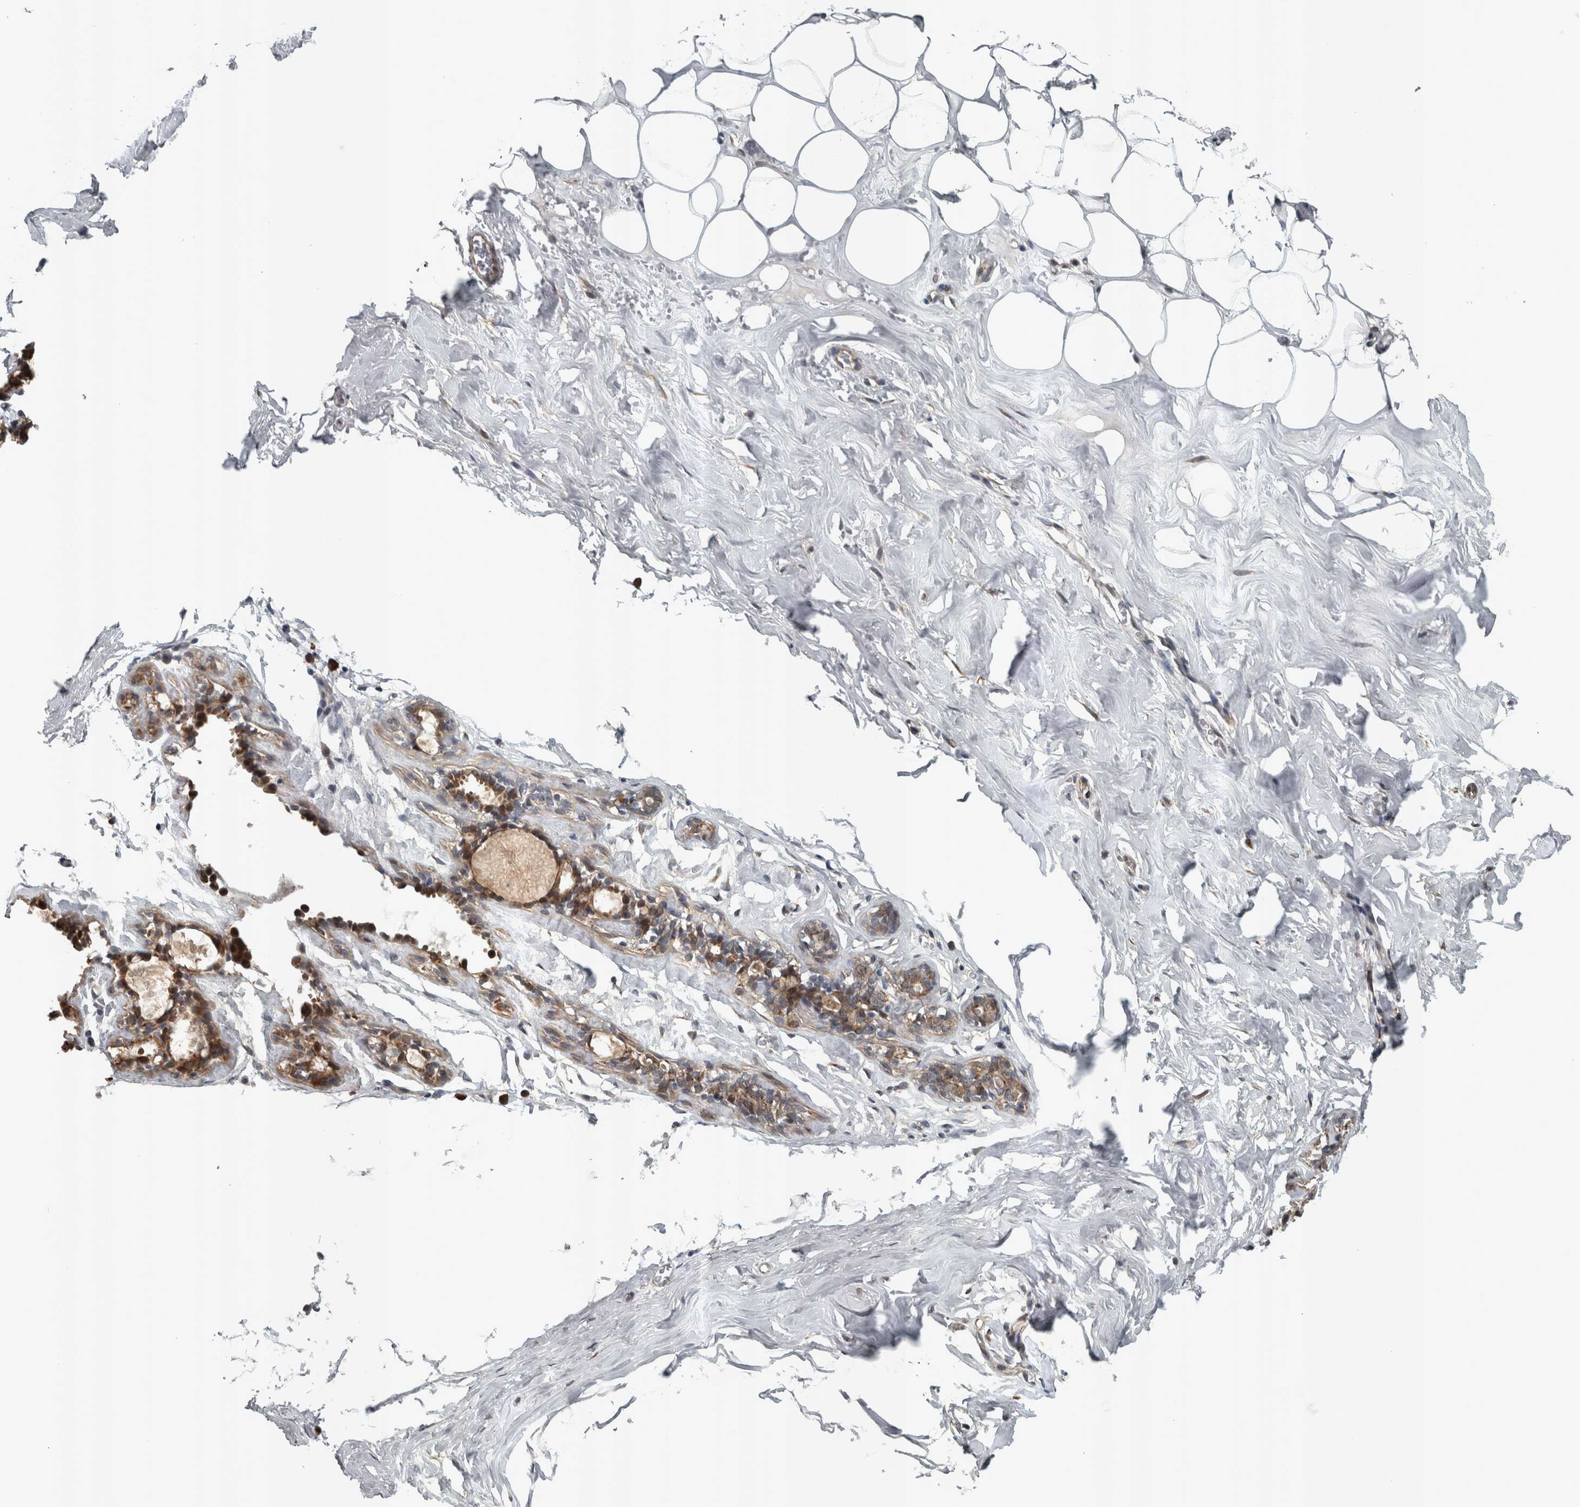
{"staining": {"intensity": "negative", "quantity": "none", "location": "none"}, "tissue": "adipose tissue", "cell_type": "Adipocytes", "image_type": "normal", "snomed": [{"axis": "morphology", "description": "Normal tissue, NOS"}, {"axis": "morphology", "description": "Fibrosis, NOS"}, {"axis": "topography", "description": "Breast"}, {"axis": "topography", "description": "Adipose tissue"}], "caption": "Protein analysis of normal adipose tissue exhibits no significant expression in adipocytes. The staining was performed using DAB to visualize the protein expression in brown, while the nuclei were stained in blue with hematoxylin (Magnification: 20x).", "gene": "ZNF345", "patient": {"sex": "female", "age": 39}}